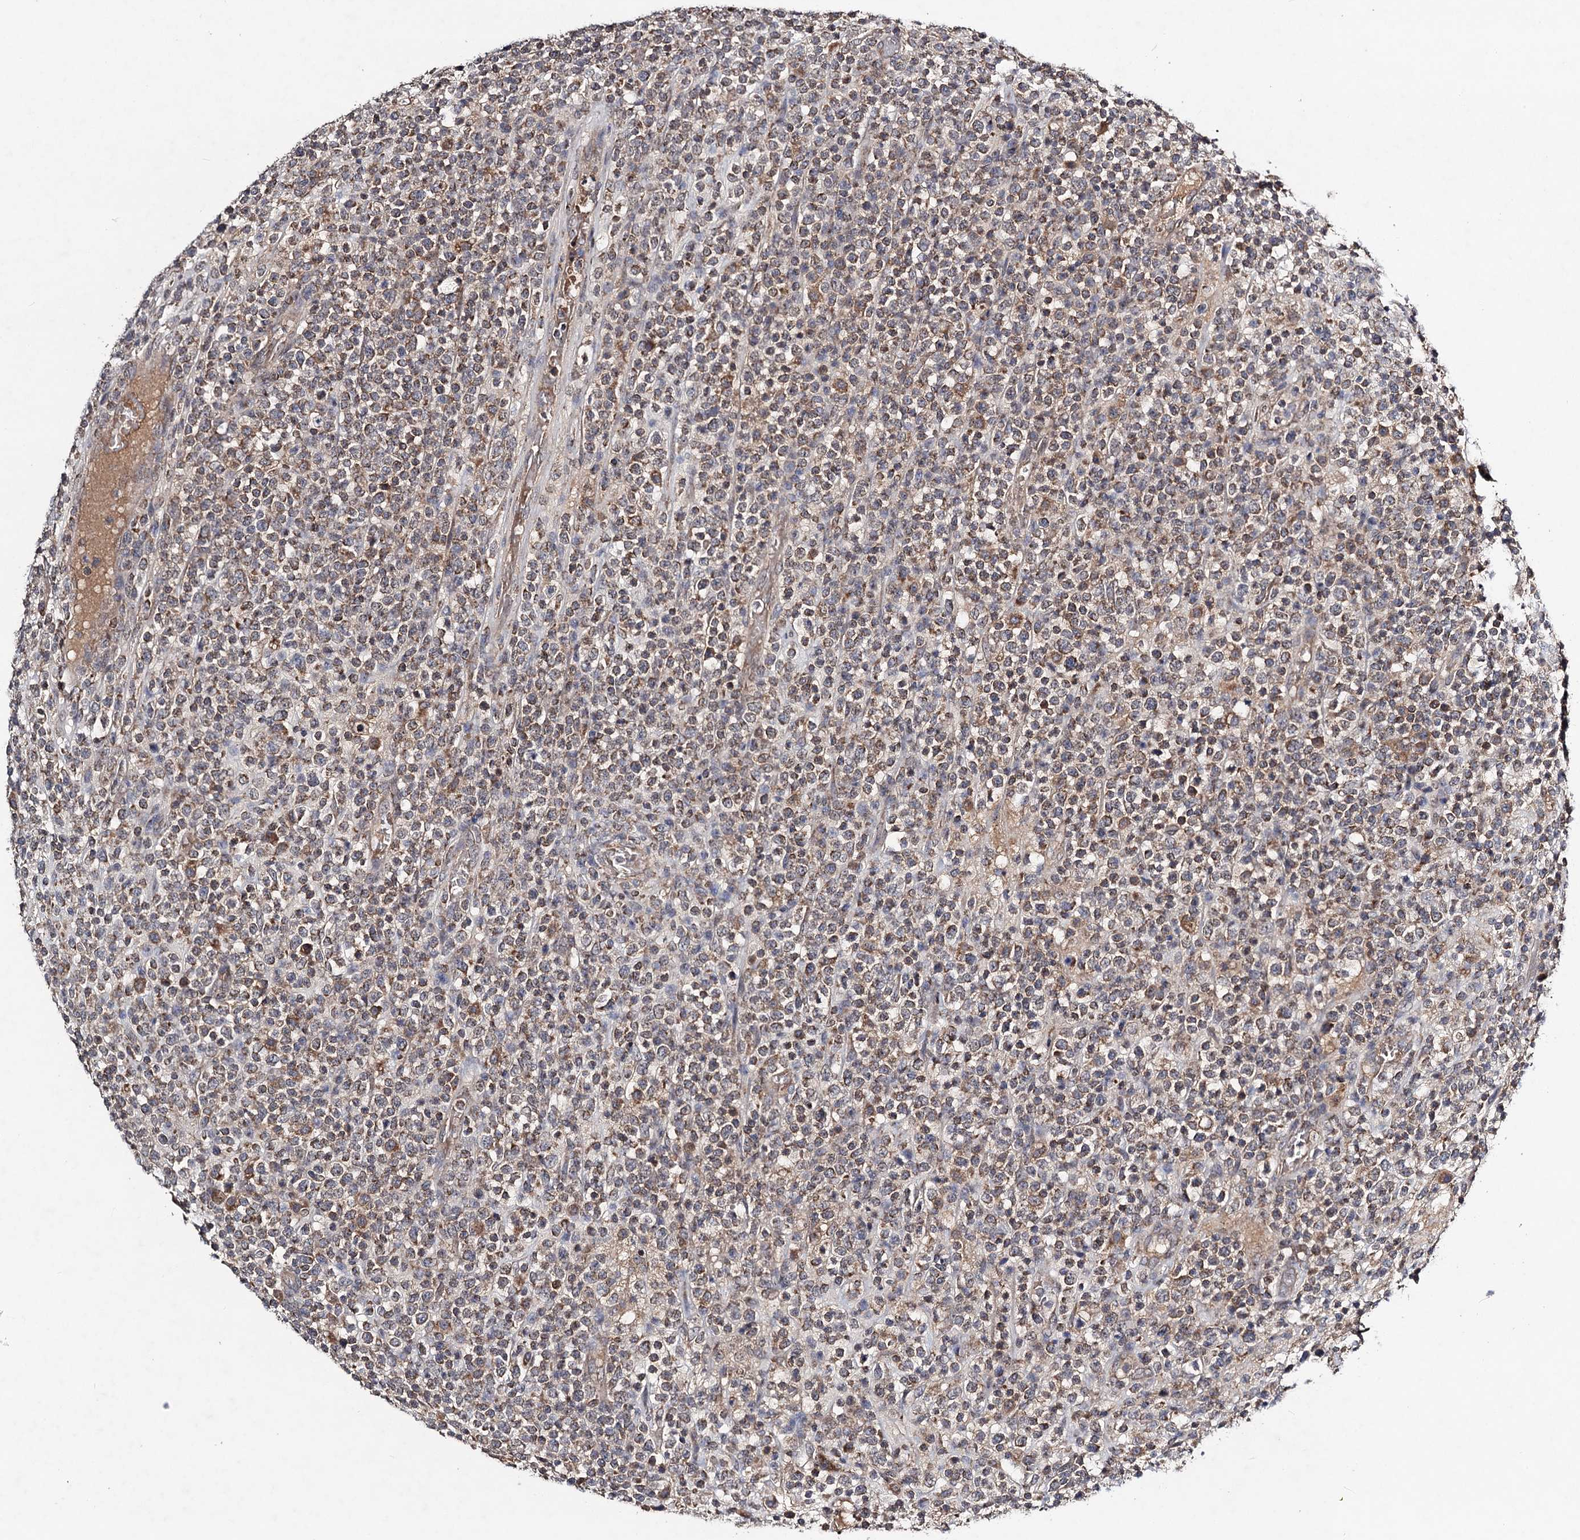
{"staining": {"intensity": "moderate", "quantity": "25%-75%", "location": "cytoplasmic/membranous"}, "tissue": "lymphoma", "cell_type": "Tumor cells", "image_type": "cancer", "snomed": [{"axis": "morphology", "description": "Malignant lymphoma, non-Hodgkin's type, High grade"}, {"axis": "topography", "description": "Colon"}], "caption": "Lymphoma stained with a protein marker shows moderate staining in tumor cells.", "gene": "VPS37D", "patient": {"sex": "female", "age": 53}}